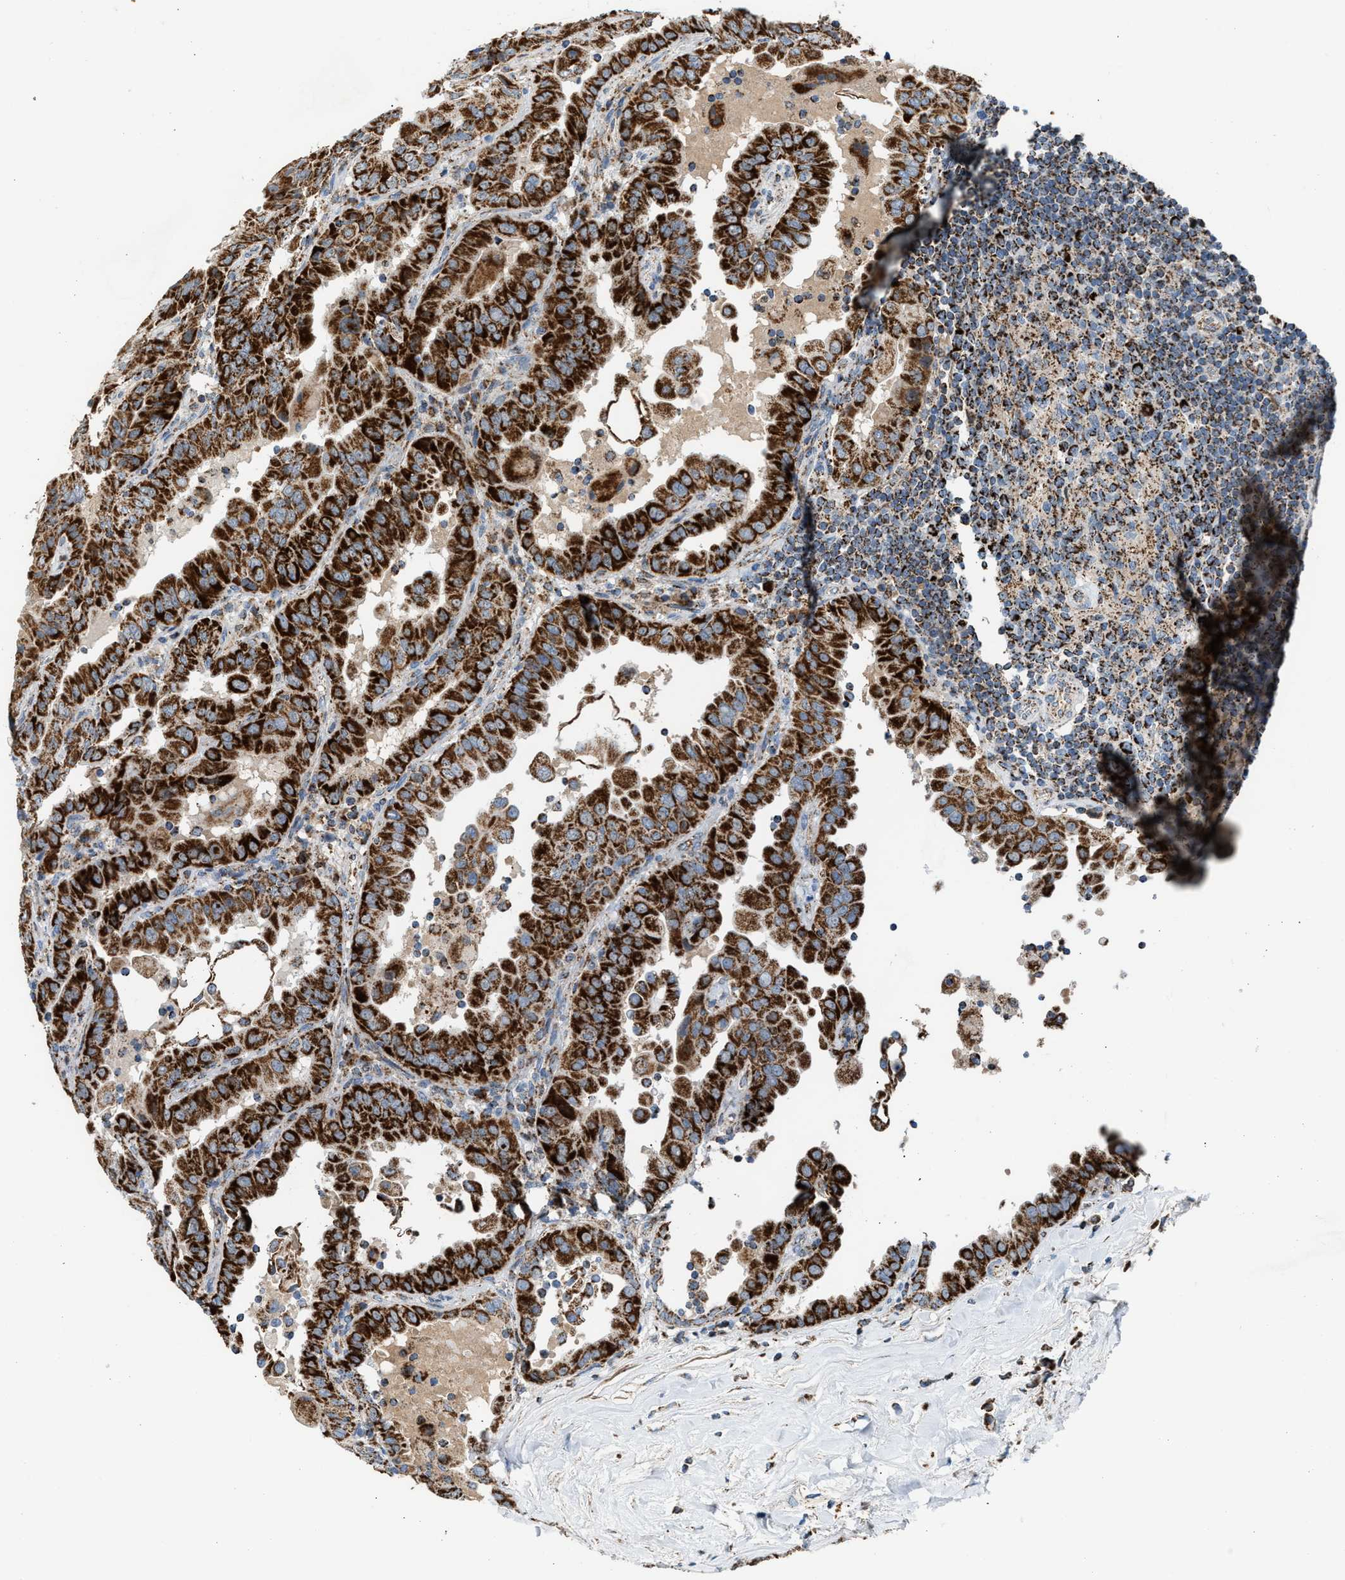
{"staining": {"intensity": "strong", "quantity": ">75%", "location": "cytoplasmic/membranous"}, "tissue": "thyroid cancer", "cell_type": "Tumor cells", "image_type": "cancer", "snomed": [{"axis": "morphology", "description": "Papillary adenocarcinoma, NOS"}, {"axis": "topography", "description": "Thyroid gland"}], "caption": "Human thyroid cancer stained for a protein (brown) reveals strong cytoplasmic/membranous positive expression in approximately >75% of tumor cells.", "gene": "PMPCA", "patient": {"sex": "male", "age": 33}}